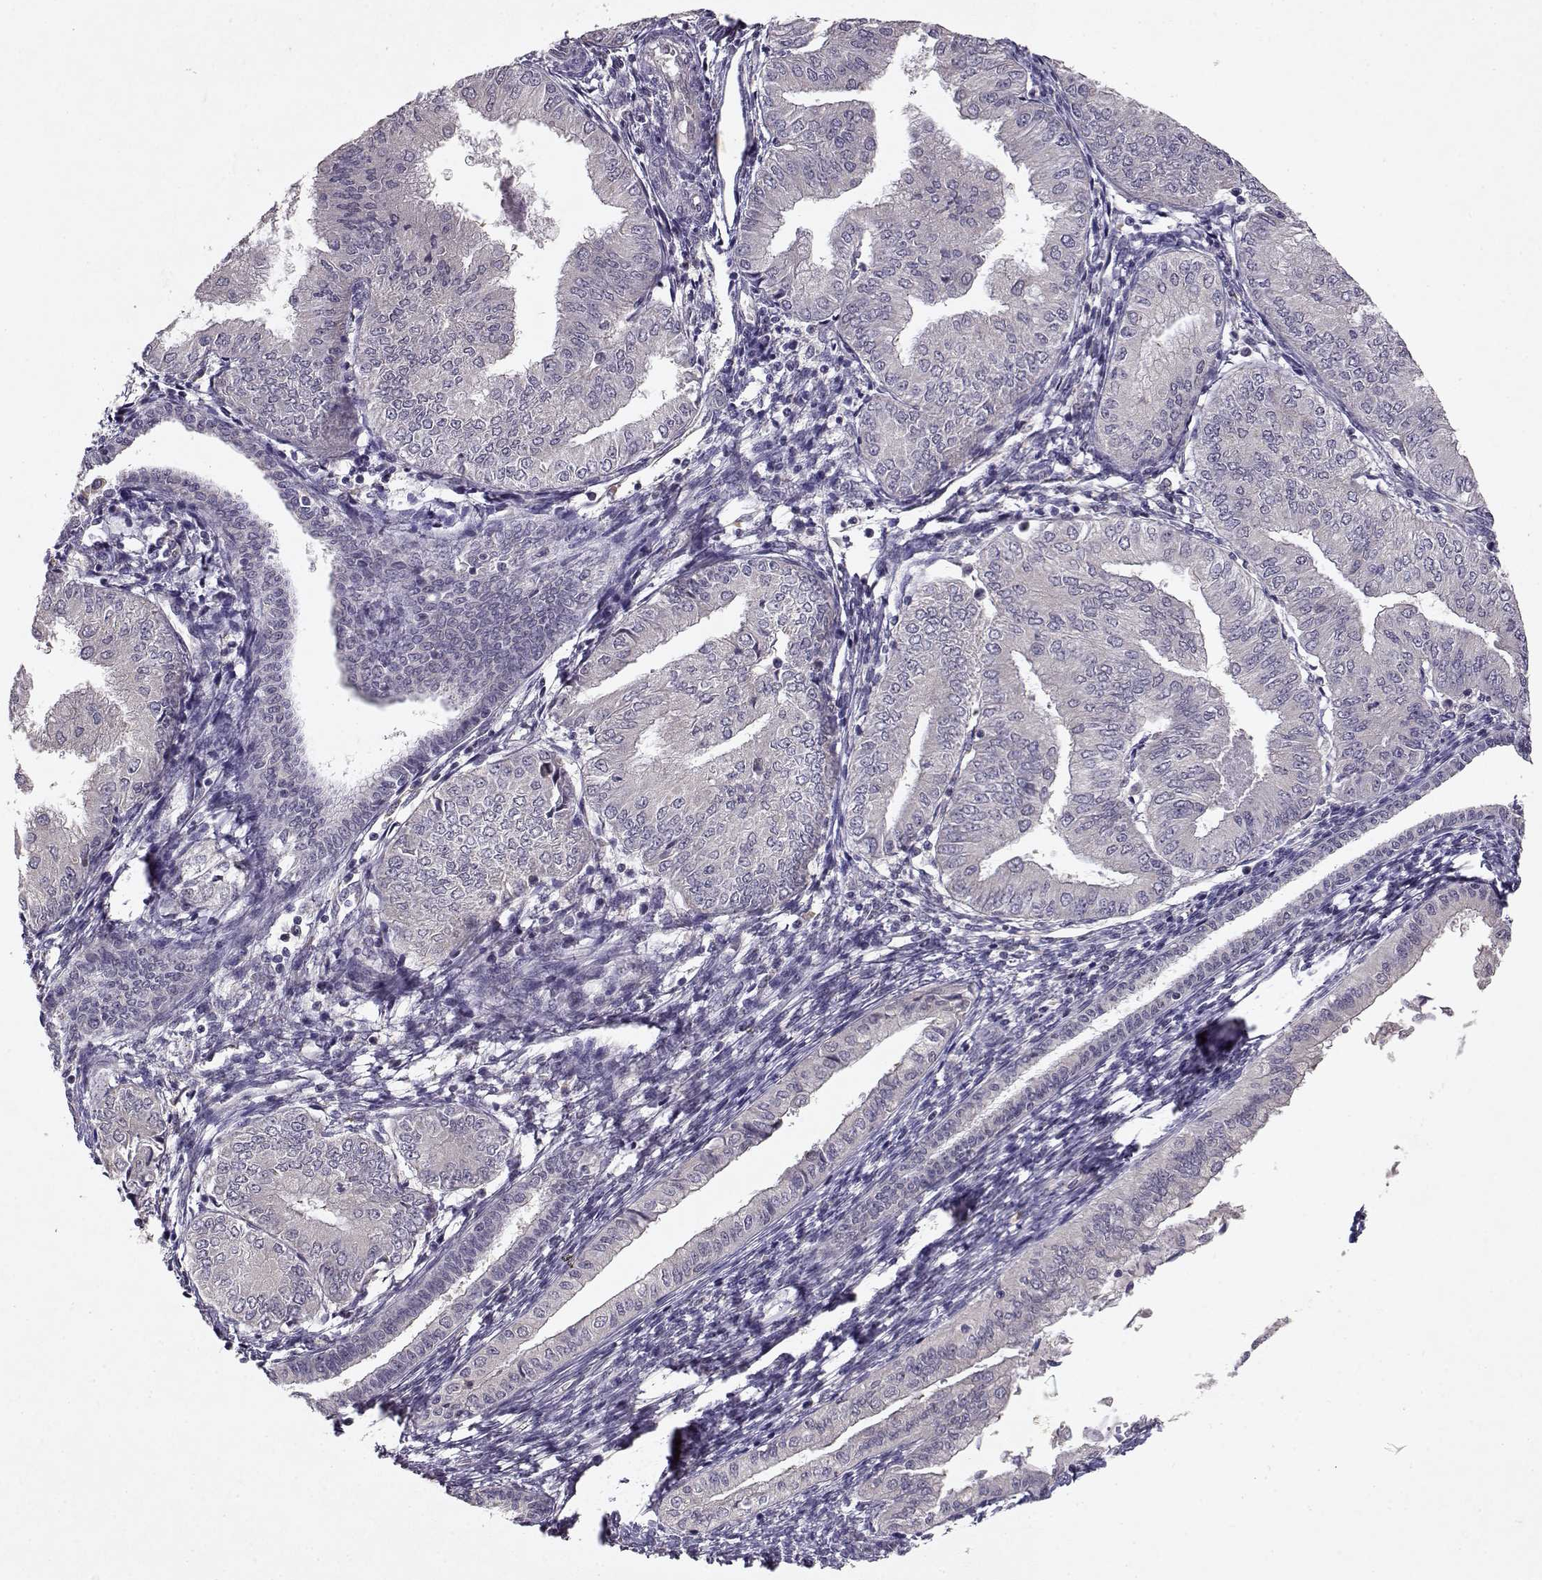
{"staining": {"intensity": "negative", "quantity": "none", "location": "none"}, "tissue": "endometrial cancer", "cell_type": "Tumor cells", "image_type": "cancer", "snomed": [{"axis": "morphology", "description": "Adenocarcinoma, NOS"}, {"axis": "topography", "description": "Endometrium"}], "caption": "Immunohistochemistry (IHC) of endometrial cancer exhibits no expression in tumor cells.", "gene": "BMX", "patient": {"sex": "female", "age": 53}}